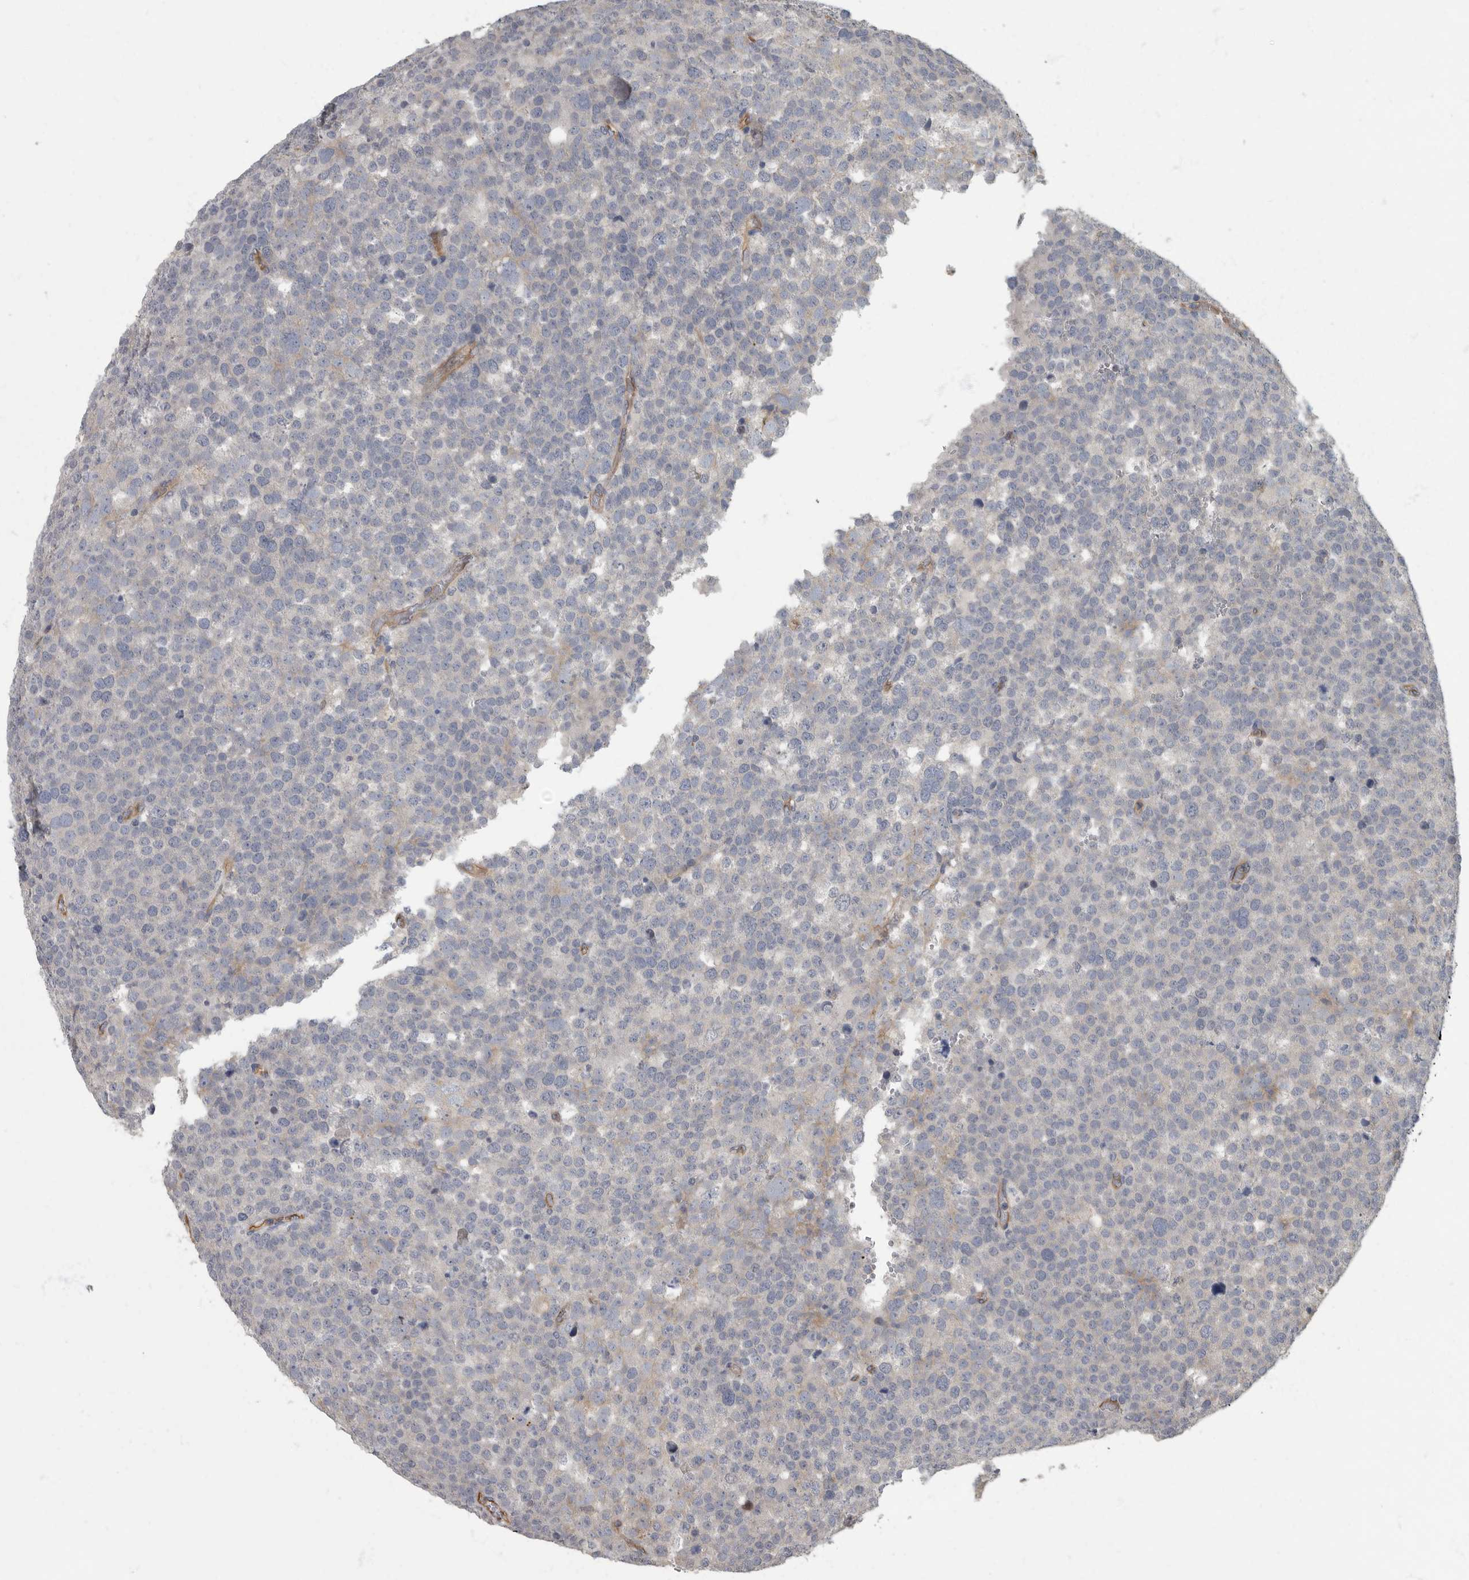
{"staining": {"intensity": "negative", "quantity": "none", "location": "none"}, "tissue": "testis cancer", "cell_type": "Tumor cells", "image_type": "cancer", "snomed": [{"axis": "morphology", "description": "Seminoma, NOS"}, {"axis": "topography", "description": "Testis"}], "caption": "This photomicrograph is of testis cancer (seminoma) stained with immunohistochemistry (IHC) to label a protein in brown with the nuclei are counter-stained blue. There is no positivity in tumor cells. The staining is performed using DAB (3,3'-diaminobenzidine) brown chromogen with nuclei counter-stained in using hematoxylin.", "gene": "PDK1", "patient": {"sex": "male", "age": 71}}